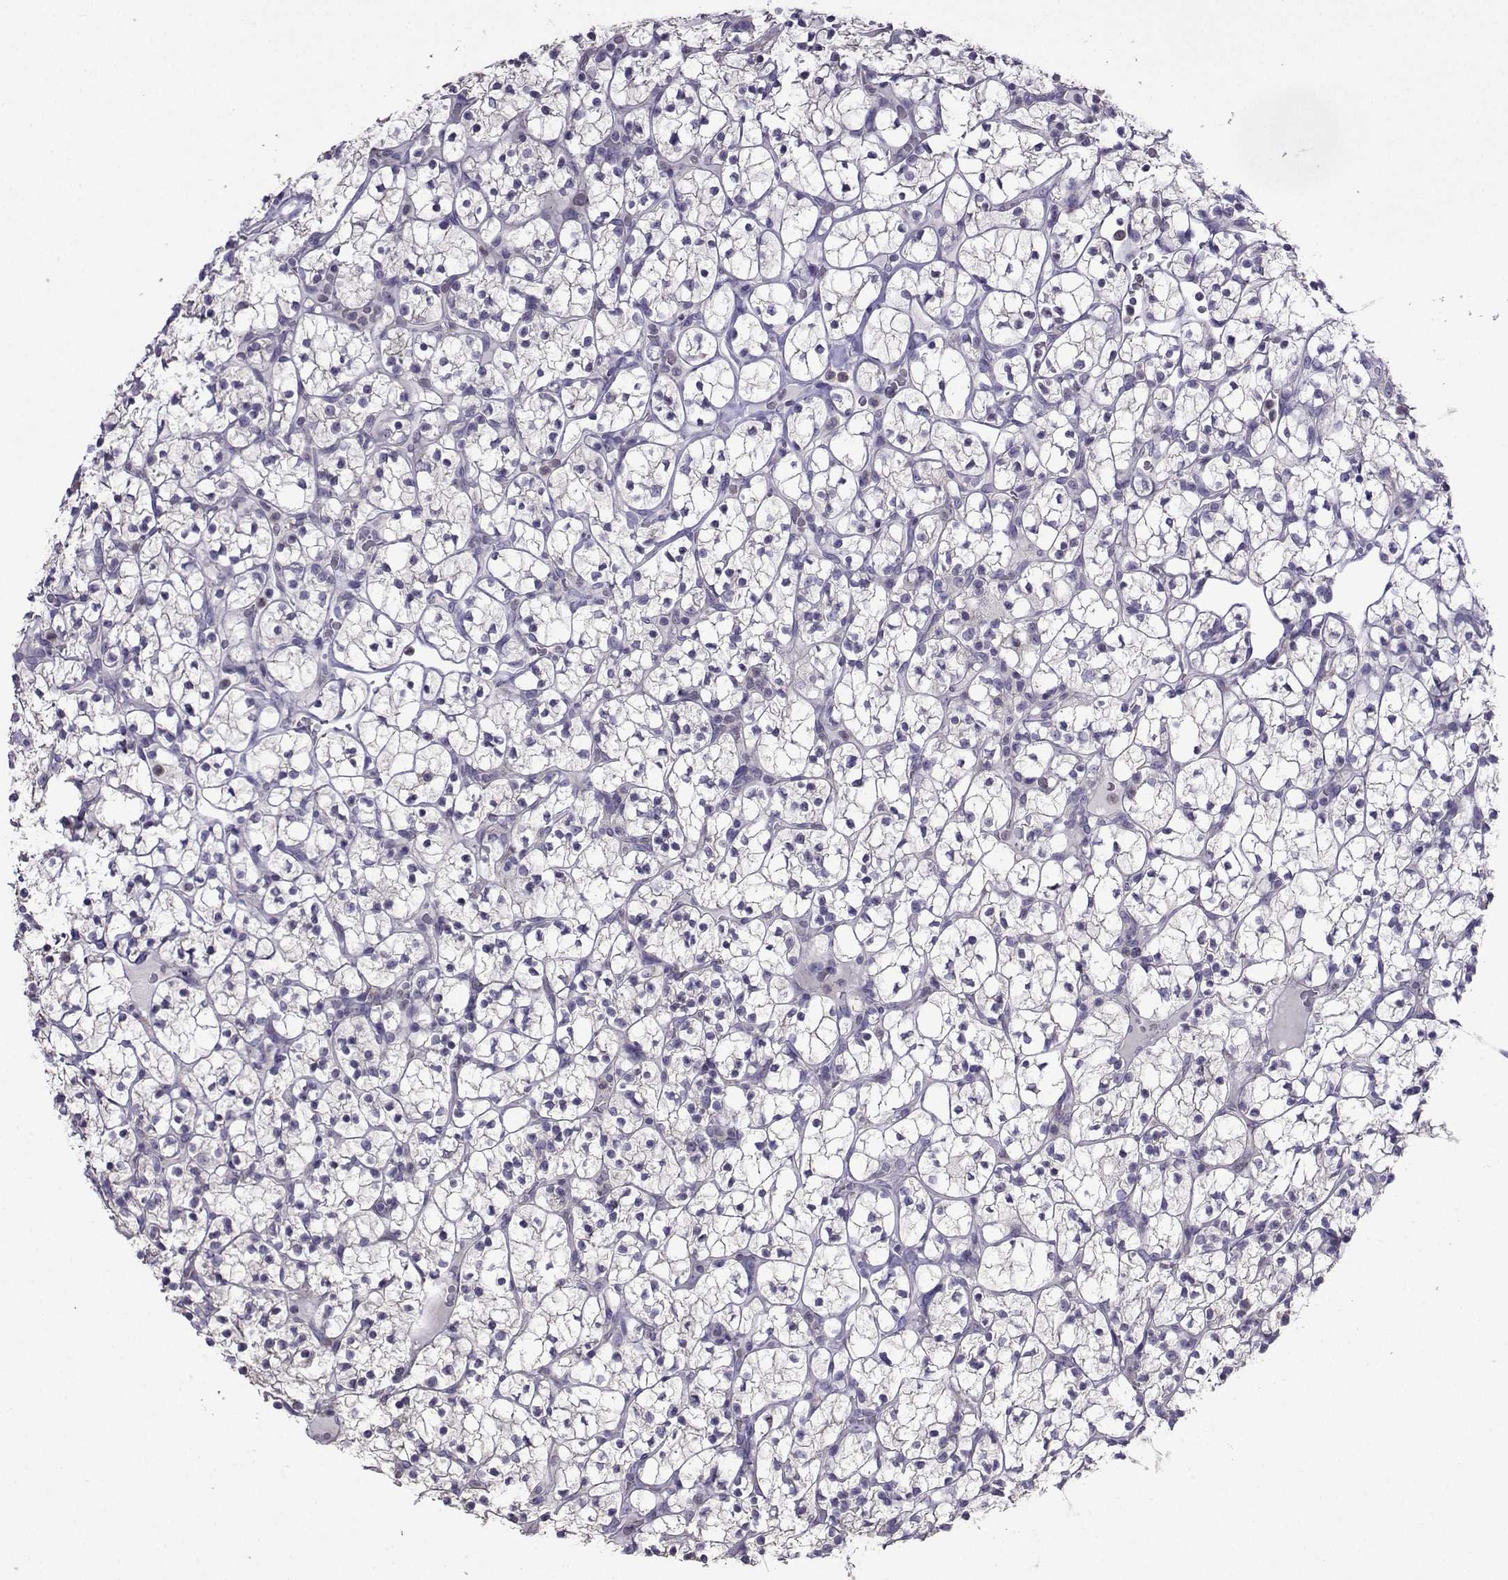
{"staining": {"intensity": "negative", "quantity": "none", "location": "none"}, "tissue": "renal cancer", "cell_type": "Tumor cells", "image_type": "cancer", "snomed": [{"axis": "morphology", "description": "Adenocarcinoma, NOS"}, {"axis": "topography", "description": "Kidney"}], "caption": "The micrograph exhibits no significant staining in tumor cells of renal adenocarcinoma.", "gene": "FCAMR", "patient": {"sex": "female", "age": 89}}